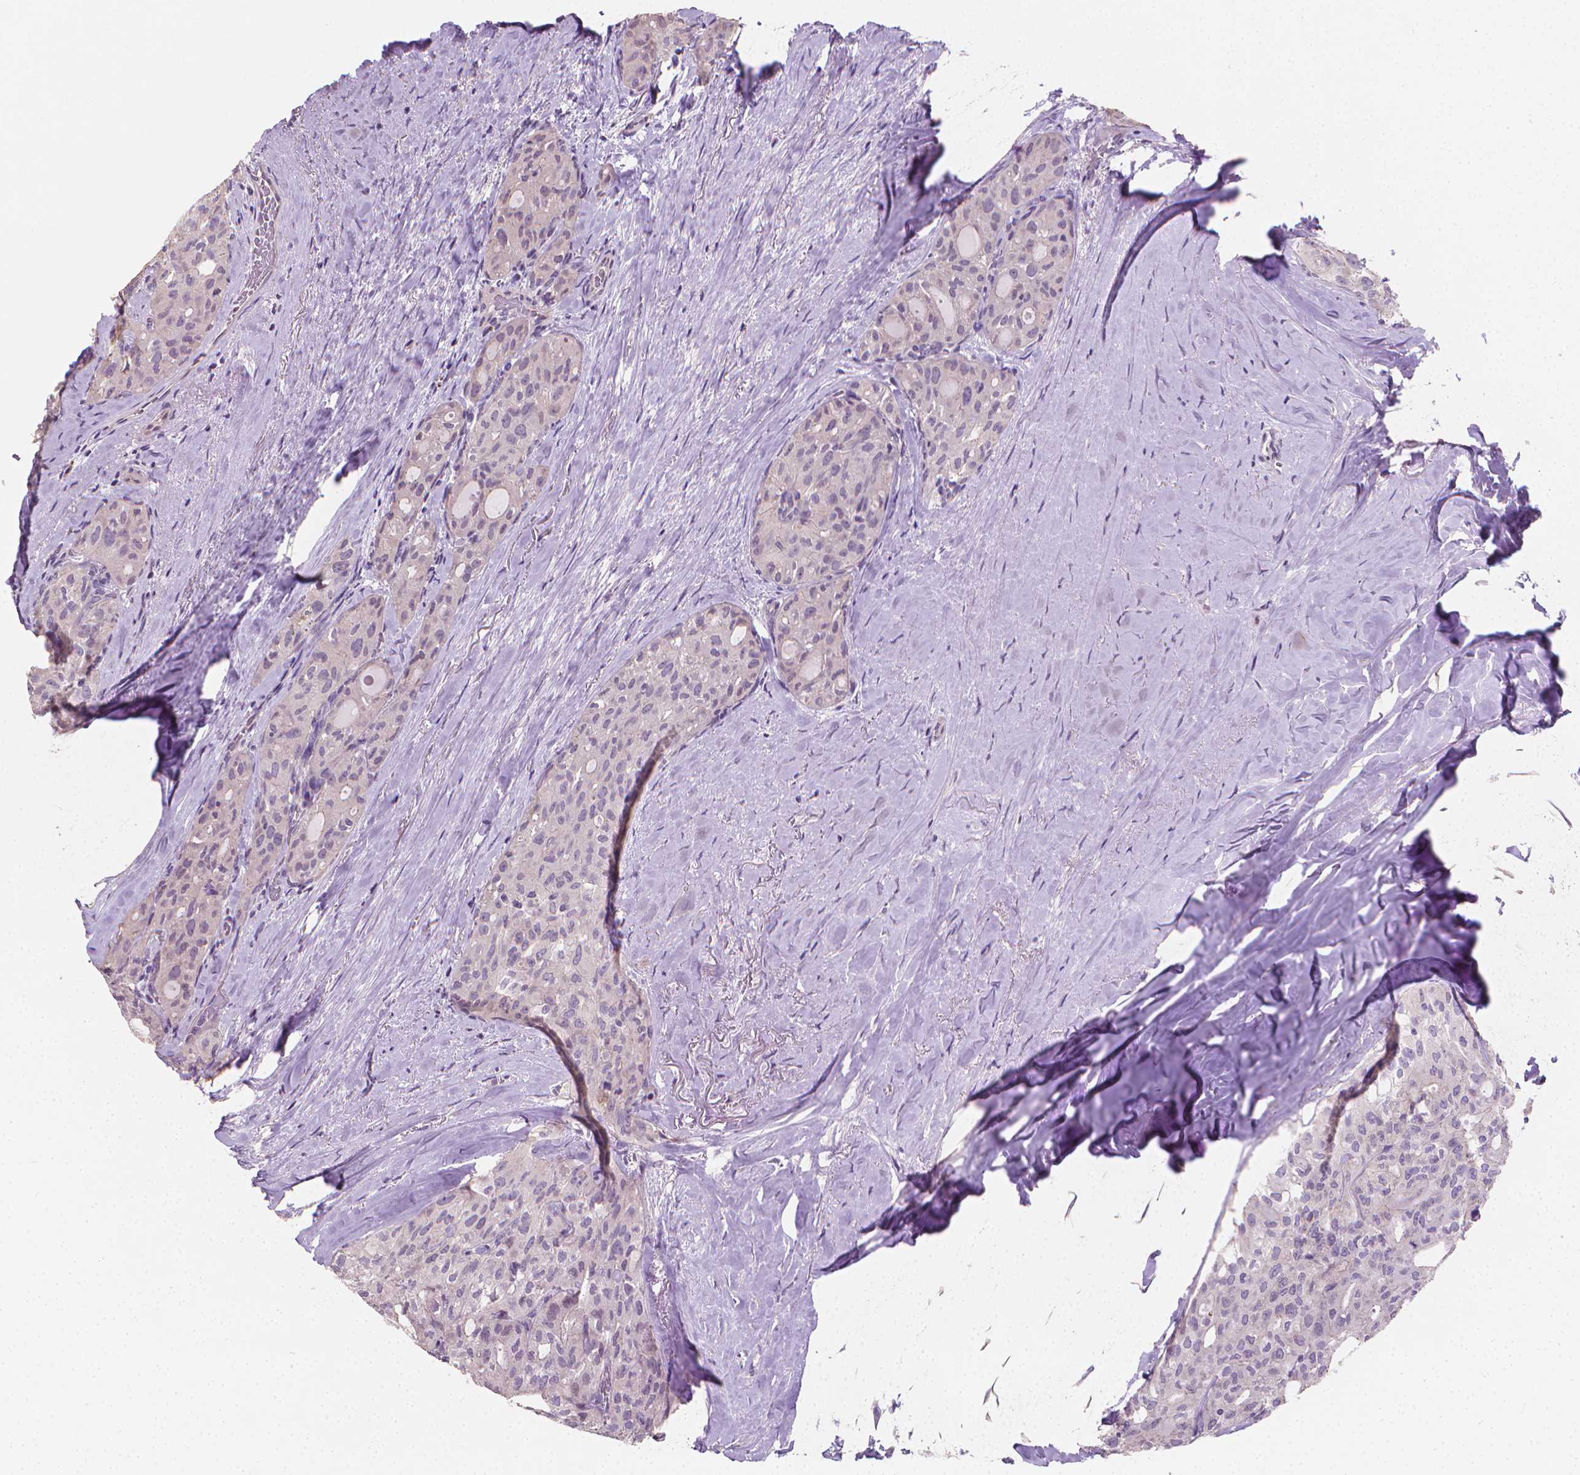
{"staining": {"intensity": "negative", "quantity": "none", "location": "none"}, "tissue": "thyroid cancer", "cell_type": "Tumor cells", "image_type": "cancer", "snomed": [{"axis": "morphology", "description": "Follicular adenoma carcinoma, NOS"}, {"axis": "topography", "description": "Thyroid gland"}], "caption": "Protein analysis of thyroid cancer (follicular adenoma carcinoma) shows no significant staining in tumor cells.", "gene": "CLXN", "patient": {"sex": "male", "age": 75}}